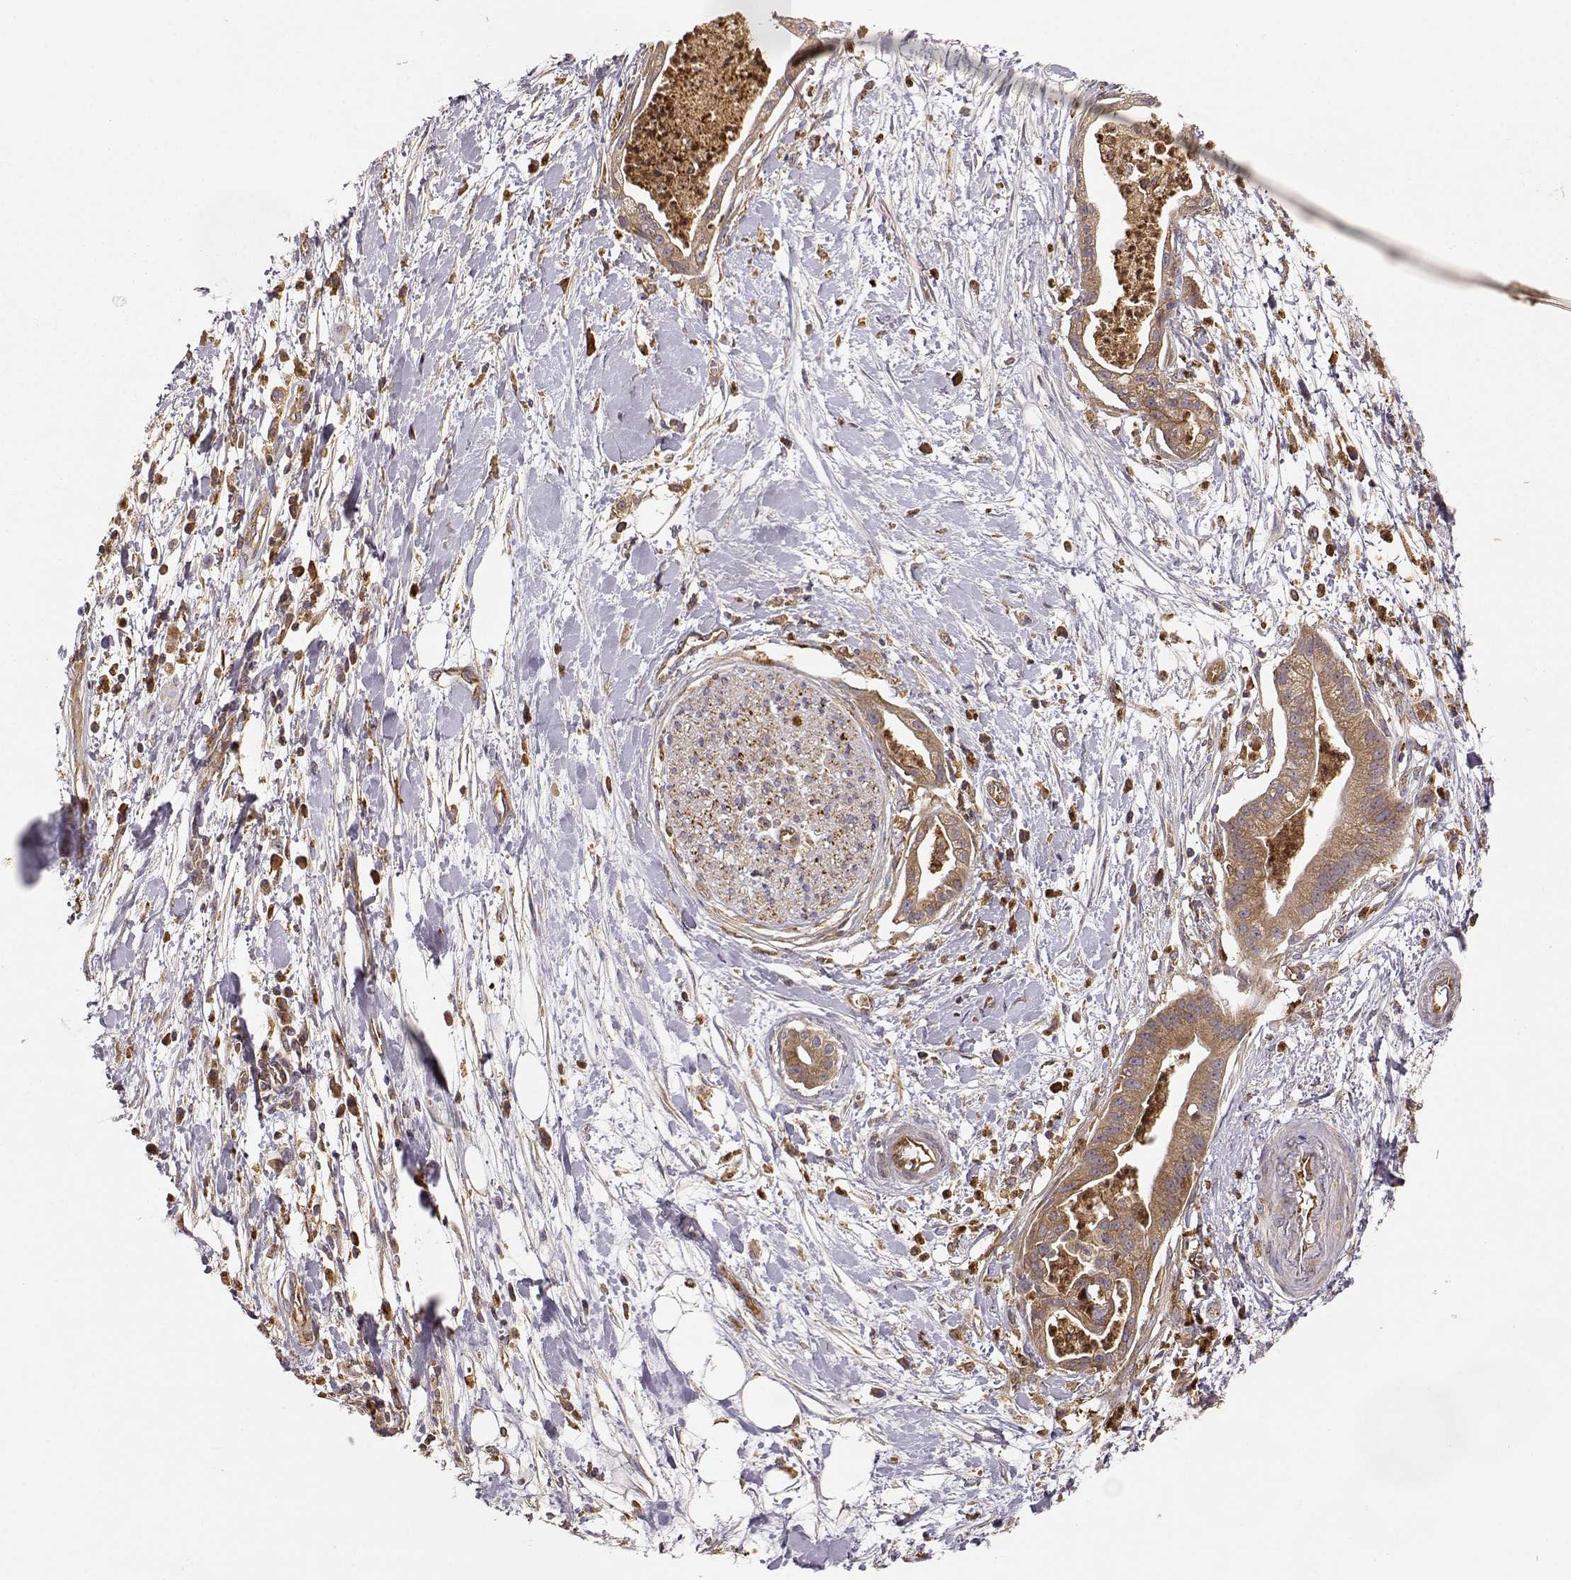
{"staining": {"intensity": "moderate", "quantity": ">75%", "location": "cytoplasmic/membranous"}, "tissue": "pancreatic cancer", "cell_type": "Tumor cells", "image_type": "cancer", "snomed": [{"axis": "morphology", "description": "Normal tissue, NOS"}, {"axis": "morphology", "description": "Adenocarcinoma, NOS"}, {"axis": "topography", "description": "Lymph node"}, {"axis": "topography", "description": "Pancreas"}], "caption": "Pancreatic cancer (adenocarcinoma) tissue demonstrates moderate cytoplasmic/membranous staining in approximately >75% of tumor cells", "gene": "ARHGEF2", "patient": {"sex": "female", "age": 58}}